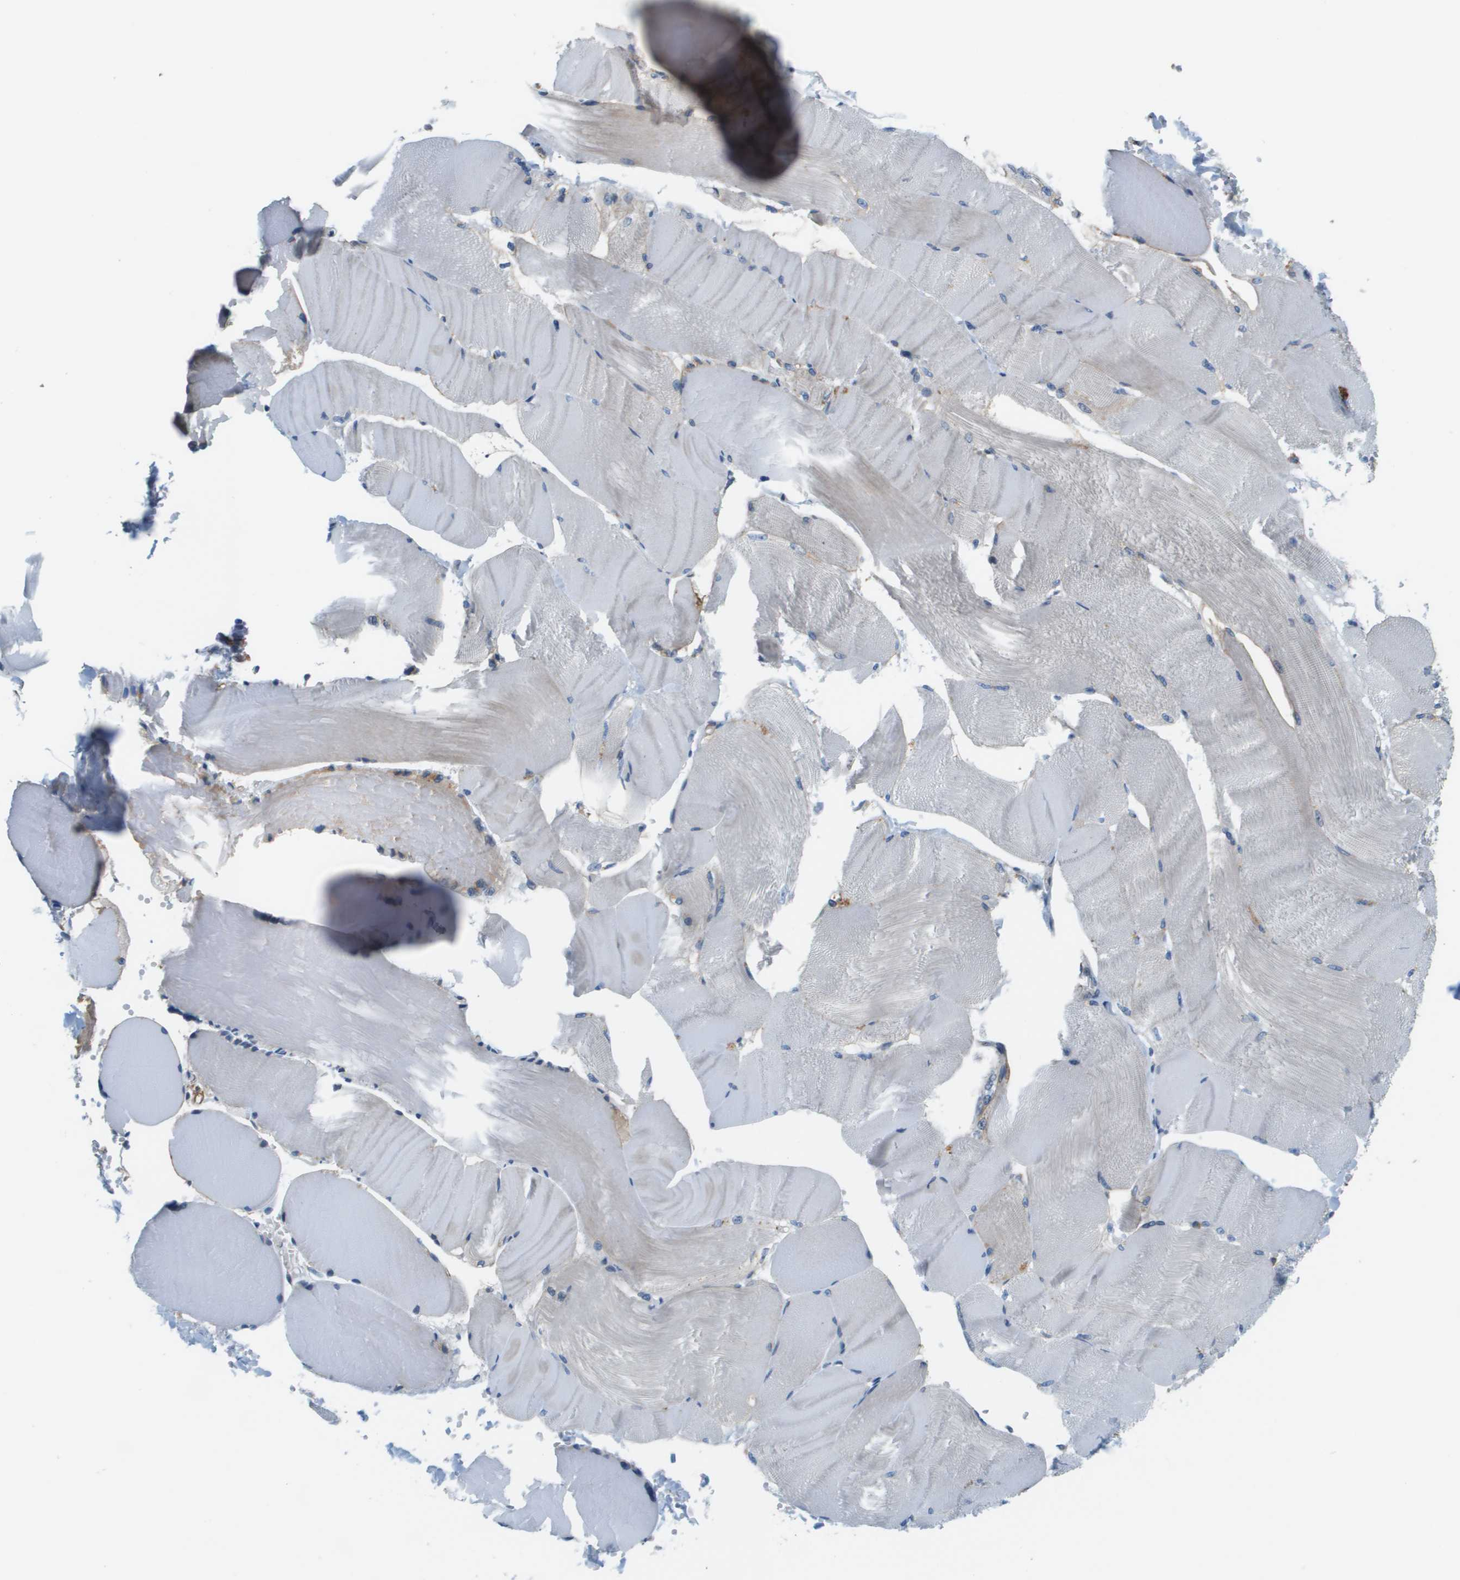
{"staining": {"intensity": "negative", "quantity": "none", "location": "none"}, "tissue": "skeletal muscle", "cell_type": "Myocytes", "image_type": "normal", "snomed": [{"axis": "morphology", "description": "Normal tissue, NOS"}, {"axis": "topography", "description": "Skin"}, {"axis": "topography", "description": "Skeletal muscle"}], "caption": "Immunohistochemistry (IHC) of normal human skeletal muscle demonstrates no expression in myocytes.", "gene": "MYH11", "patient": {"sex": "male", "age": 83}}